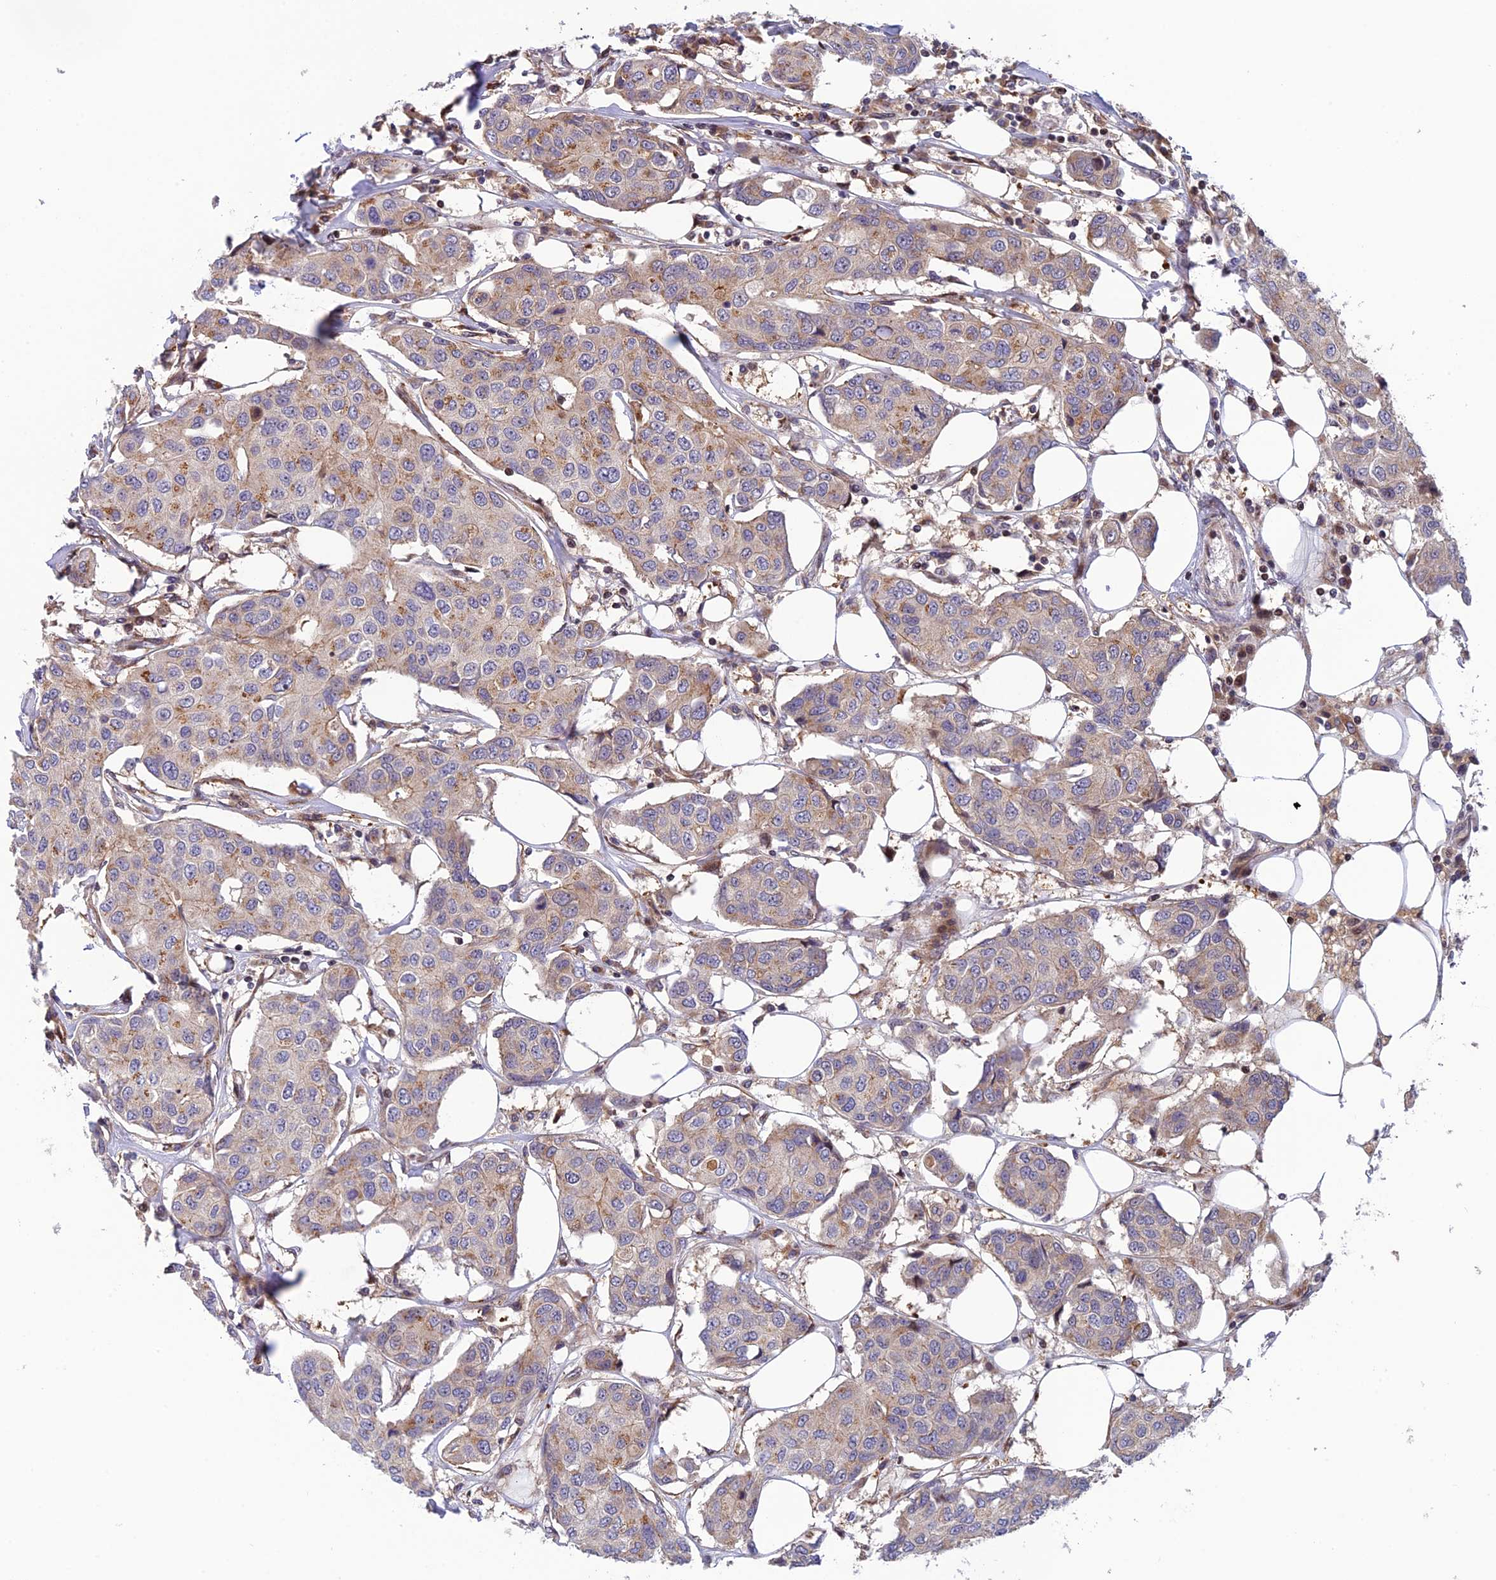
{"staining": {"intensity": "moderate", "quantity": "<25%", "location": "cytoplasmic/membranous"}, "tissue": "breast cancer", "cell_type": "Tumor cells", "image_type": "cancer", "snomed": [{"axis": "morphology", "description": "Duct carcinoma"}, {"axis": "topography", "description": "Breast"}], "caption": "Breast invasive ductal carcinoma stained for a protein demonstrates moderate cytoplasmic/membranous positivity in tumor cells. Immunohistochemistry stains the protein in brown and the nuclei are stained blue.", "gene": "SMIM7", "patient": {"sex": "female", "age": 80}}